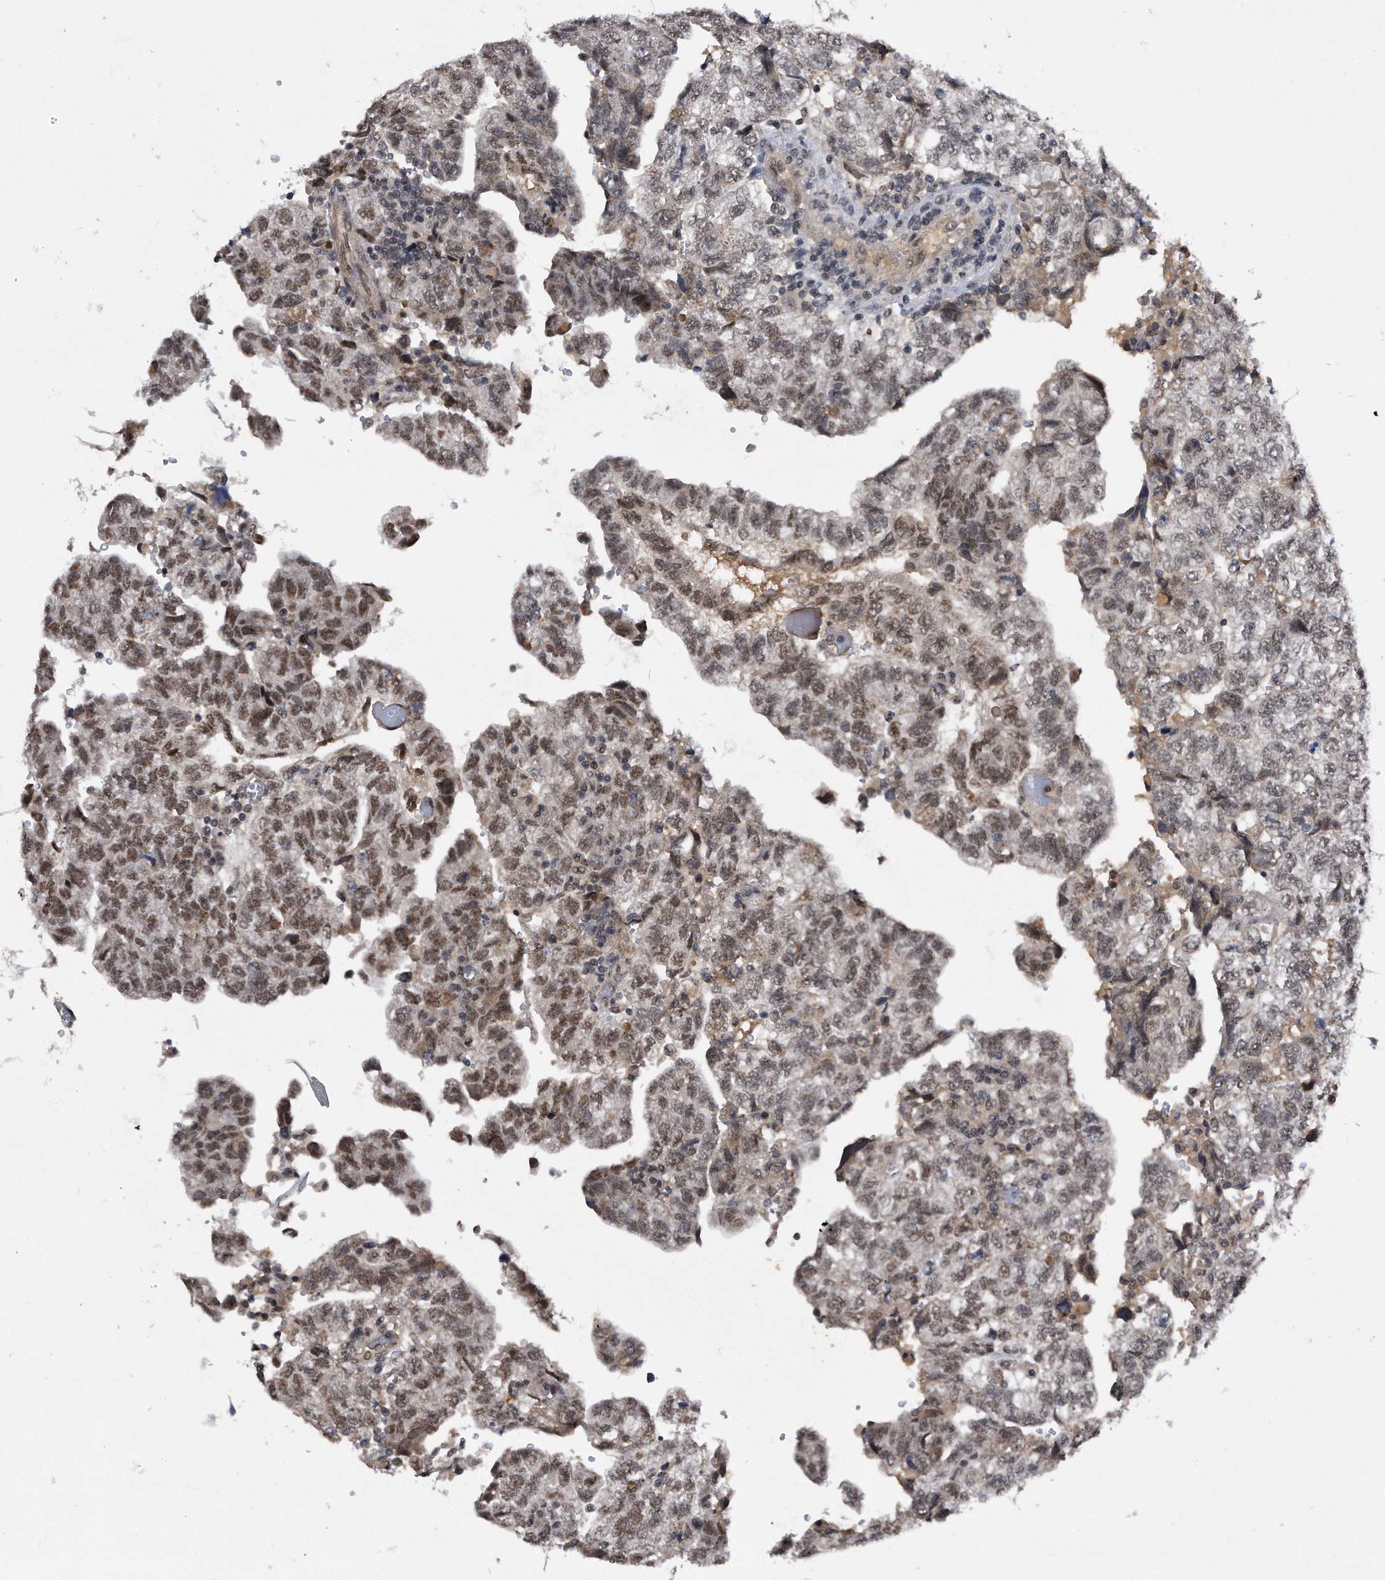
{"staining": {"intensity": "moderate", "quantity": ">75%", "location": "nuclear"}, "tissue": "testis cancer", "cell_type": "Tumor cells", "image_type": "cancer", "snomed": [{"axis": "morphology", "description": "Carcinoma, Embryonal, NOS"}, {"axis": "topography", "description": "Testis"}], "caption": "This histopathology image shows testis embryonal carcinoma stained with IHC to label a protein in brown. The nuclear of tumor cells show moderate positivity for the protein. Nuclei are counter-stained blue.", "gene": "VIRMA", "patient": {"sex": "male", "age": 36}}